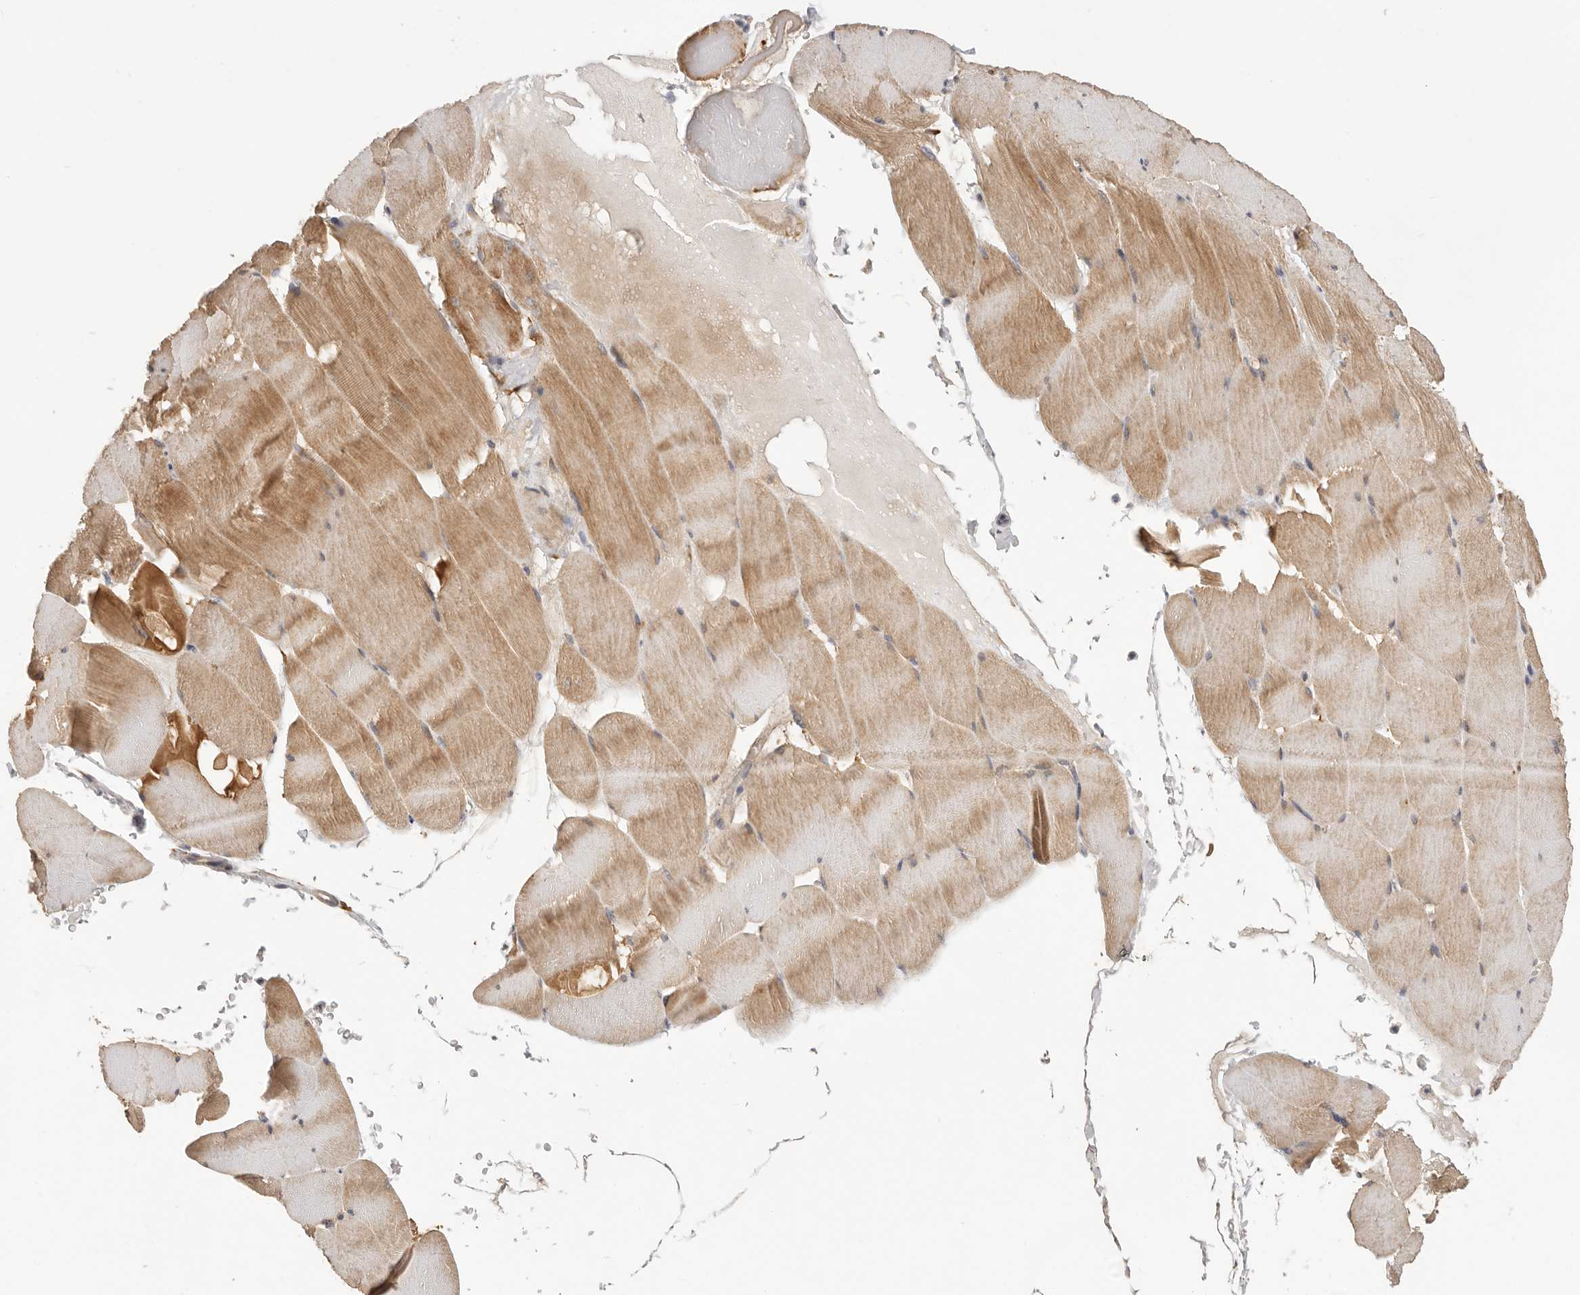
{"staining": {"intensity": "moderate", "quantity": ">75%", "location": "cytoplasmic/membranous"}, "tissue": "skeletal muscle", "cell_type": "Myocytes", "image_type": "normal", "snomed": [{"axis": "morphology", "description": "Normal tissue, NOS"}, {"axis": "topography", "description": "Skeletal muscle"}], "caption": "Immunohistochemical staining of unremarkable human skeletal muscle exhibits >75% levels of moderate cytoplasmic/membranous protein expression in approximately >75% of myocytes.", "gene": "USH1C", "patient": {"sex": "male", "age": 62}}